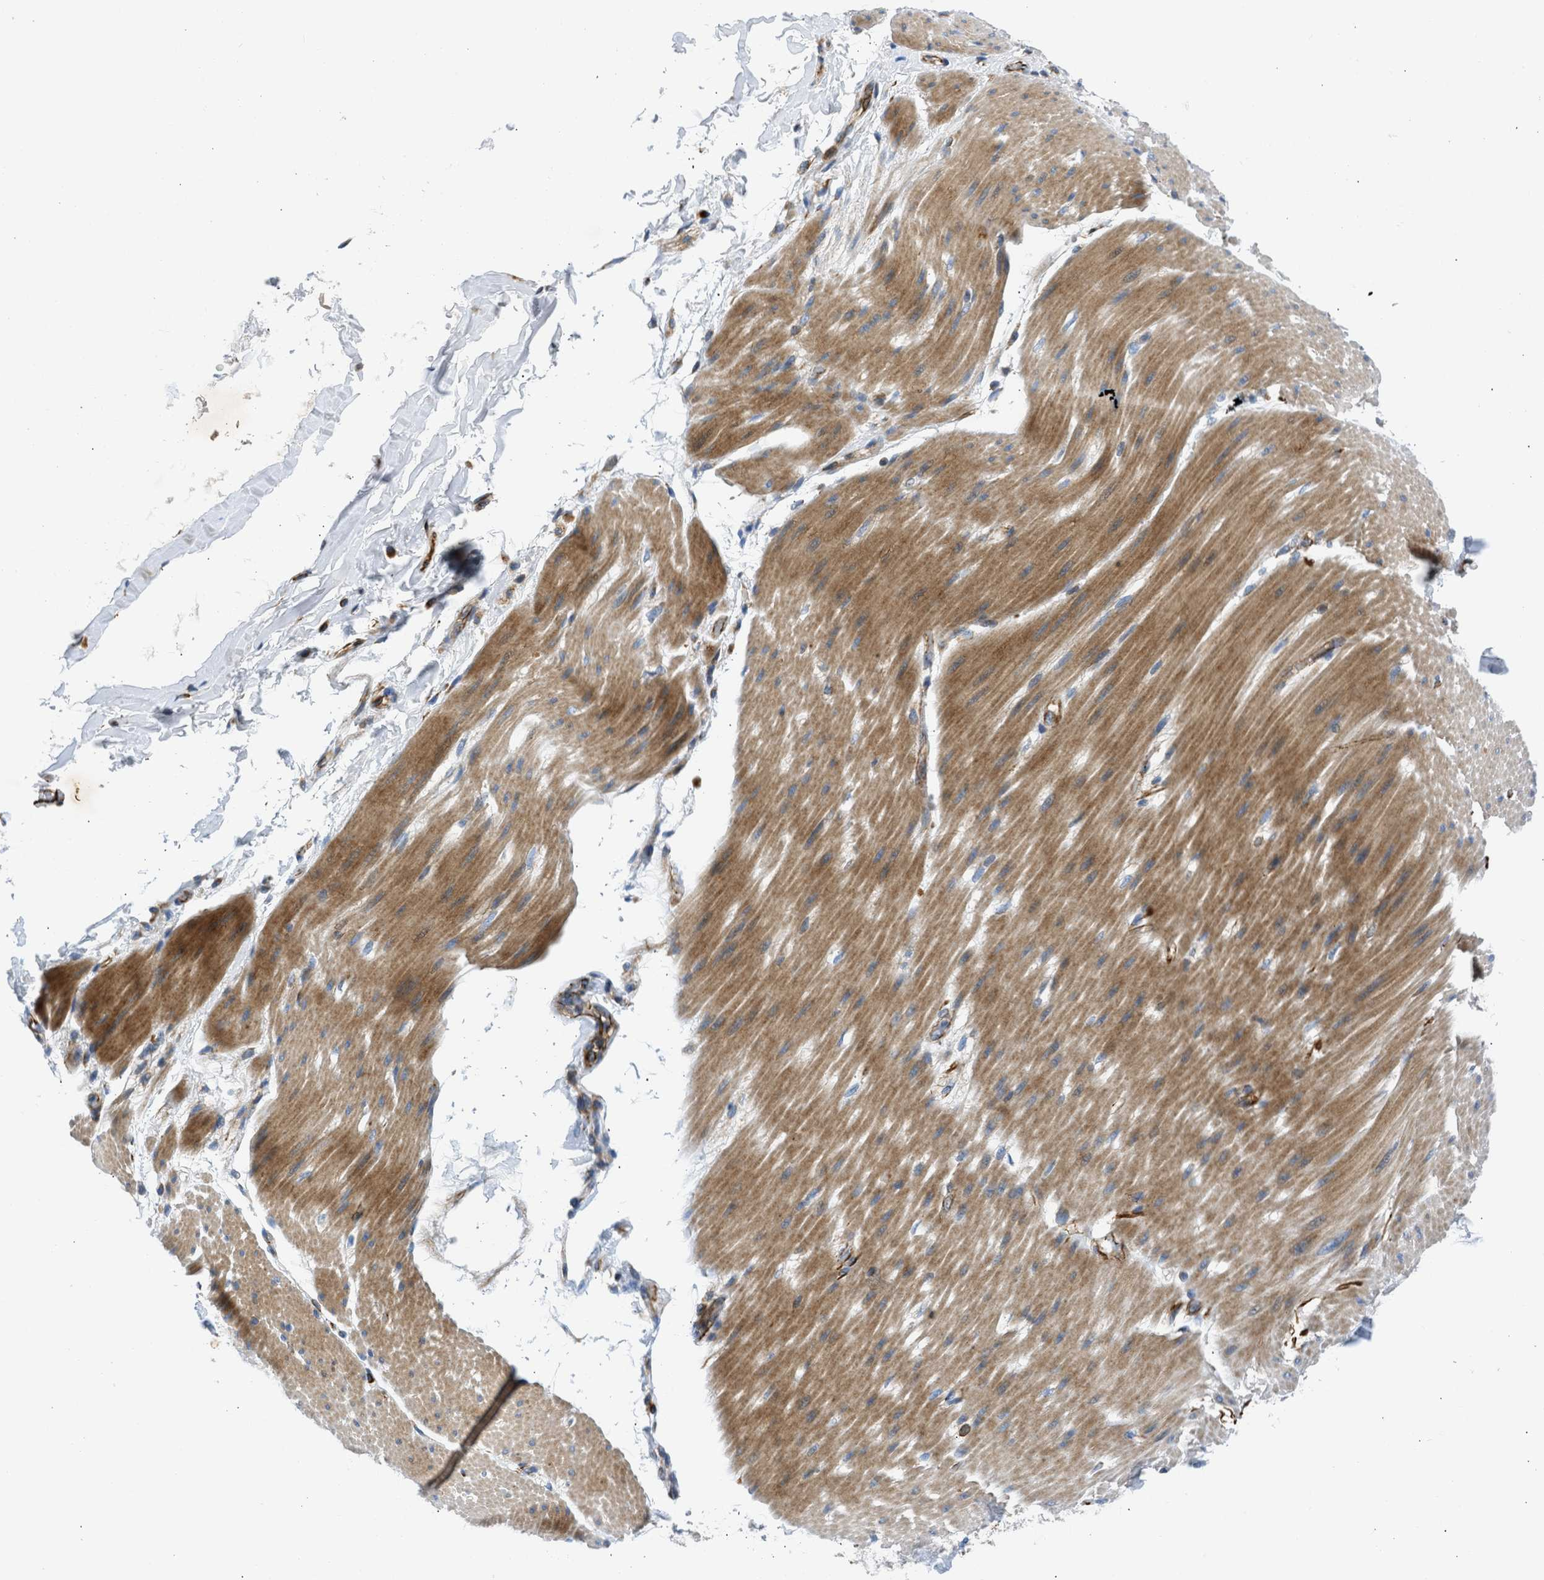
{"staining": {"intensity": "strong", "quantity": "25%-75%", "location": "cytoplasmic/membranous"}, "tissue": "adipose tissue", "cell_type": "Adipocytes", "image_type": "normal", "snomed": [{"axis": "morphology", "description": "Normal tissue, NOS"}, {"axis": "morphology", "description": "Adenocarcinoma, NOS"}, {"axis": "topography", "description": "Duodenum"}, {"axis": "topography", "description": "Peripheral nerve tissue"}], "caption": "Brown immunohistochemical staining in benign adipose tissue displays strong cytoplasmic/membranous expression in about 25%-75% of adipocytes. The protein is stained brown, and the nuclei are stained in blue (DAB (3,3'-diaminobenzidine) IHC with brightfield microscopy, high magnification).", "gene": "ULK4", "patient": {"sex": "female", "age": 60}}